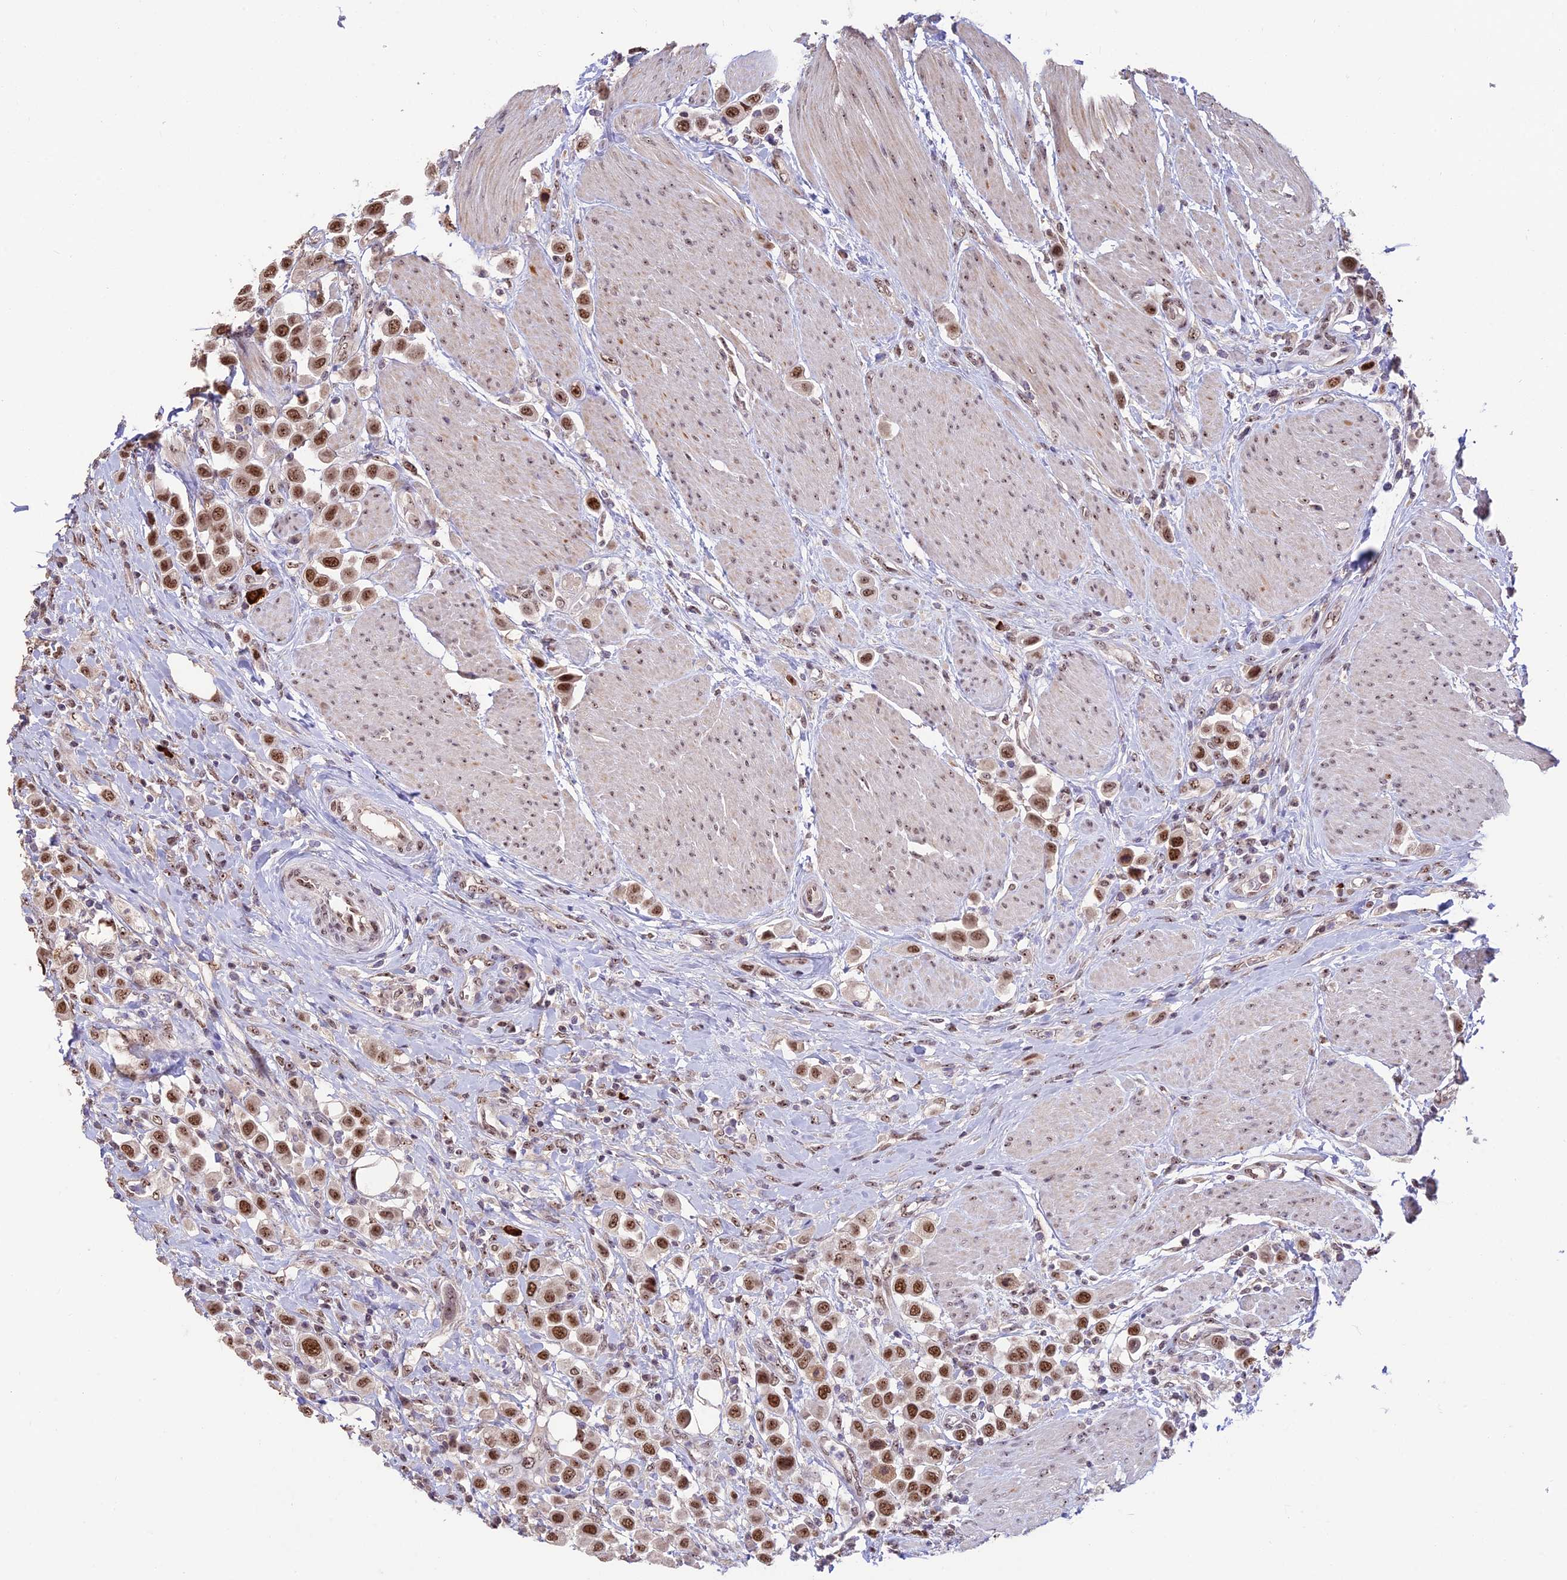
{"staining": {"intensity": "strong", "quantity": ">75%", "location": "nuclear"}, "tissue": "urothelial cancer", "cell_type": "Tumor cells", "image_type": "cancer", "snomed": [{"axis": "morphology", "description": "Urothelial carcinoma, High grade"}, {"axis": "topography", "description": "Urinary bladder"}], "caption": "A brown stain shows strong nuclear expression of a protein in human urothelial cancer tumor cells. Using DAB (3,3'-diaminobenzidine) (brown) and hematoxylin (blue) stains, captured at high magnification using brightfield microscopy.", "gene": "POLR1G", "patient": {"sex": "male", "age": 50}}